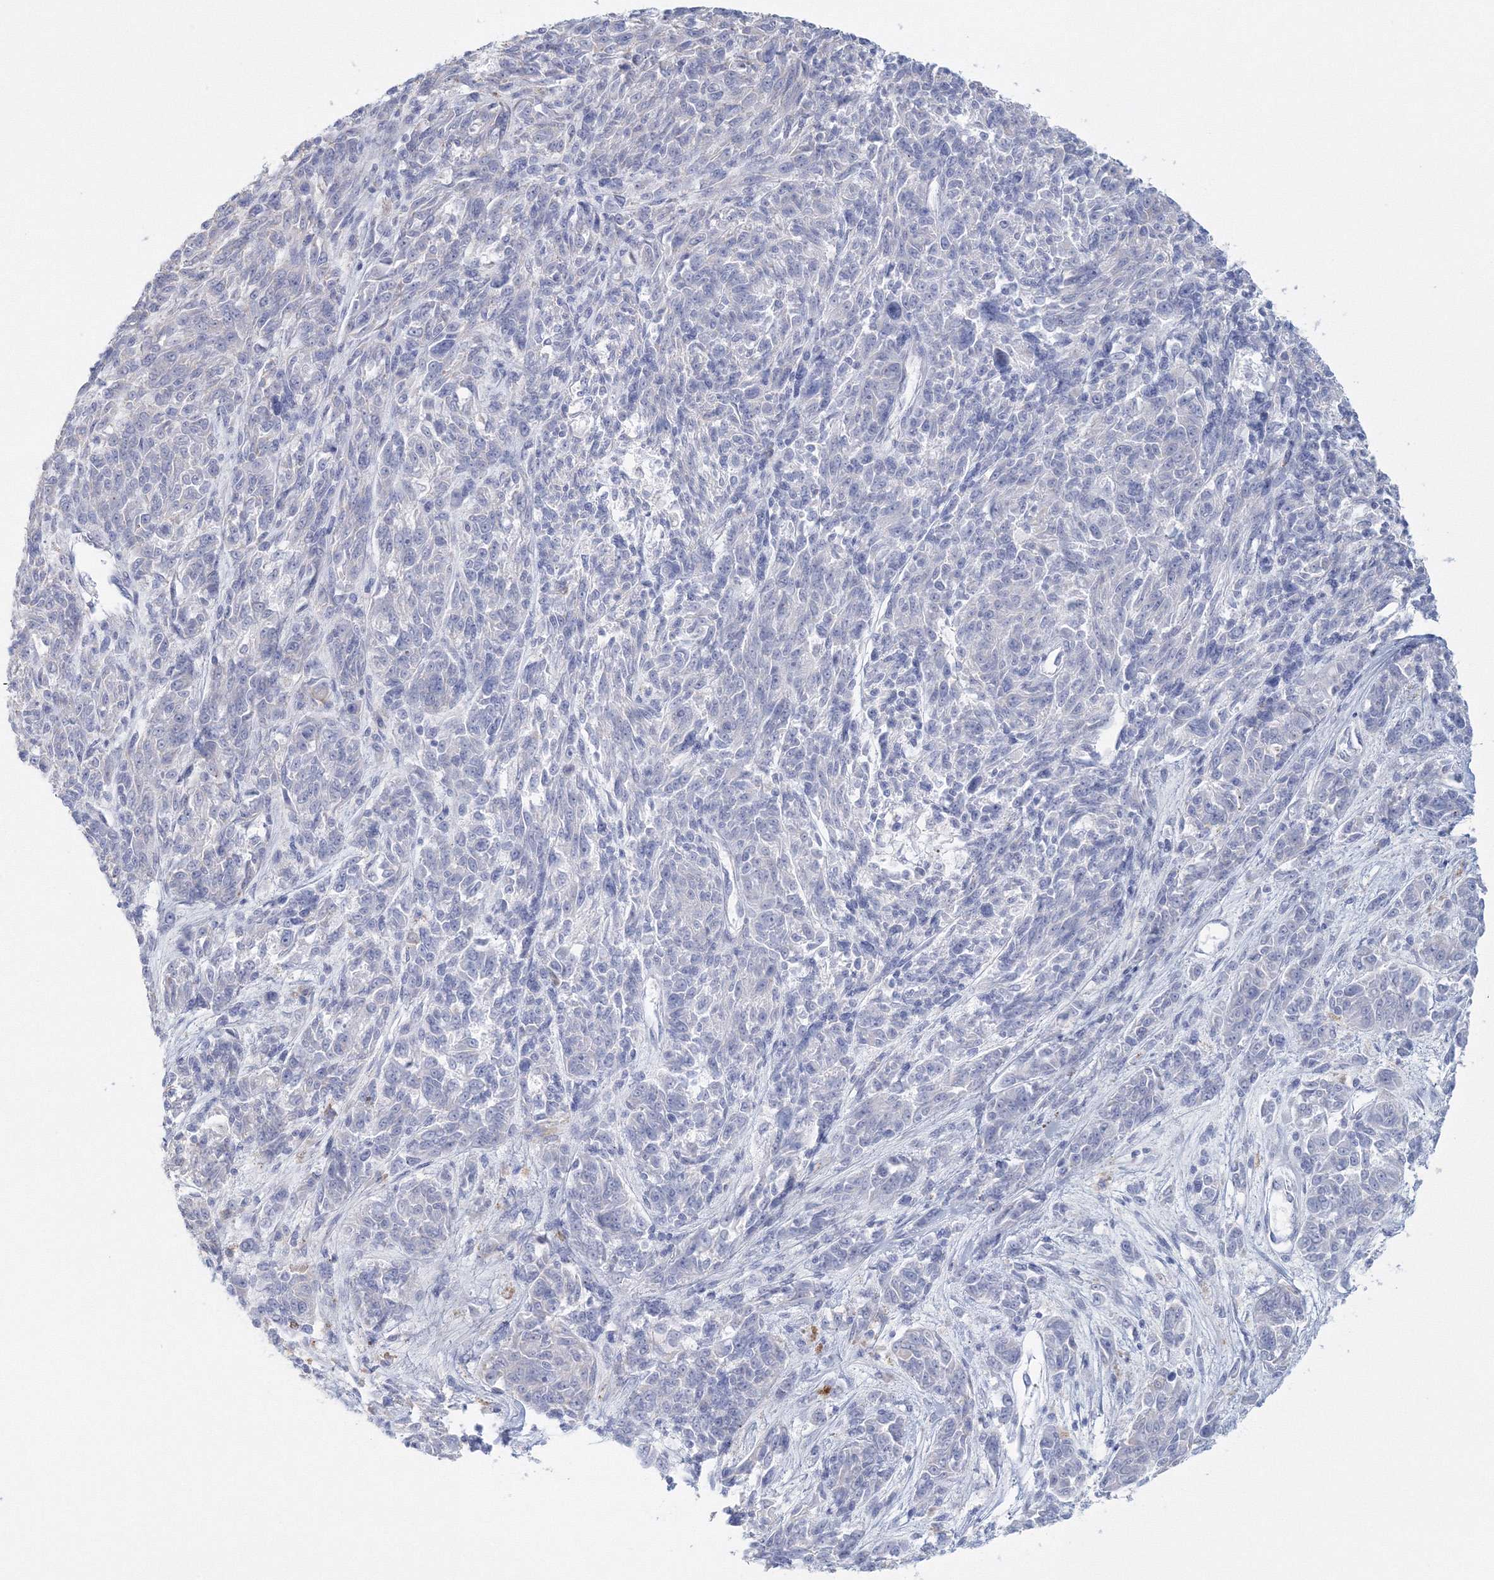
{"staining": {"intensity": "negative", "quantity": "none", "location": "none"}, "tissue": "melanoma", "cell_type": "Tumor cells", "image_type": "cancer", "snomed": [{"axis": "morphology", "description": "Malignant melanoma, NOS"}, {"axis": "topography", "description": "Skin"}], "caption": "IHC of malignant melanoma demonstrates no staining in tumor cells.", "gene": "VSIG1", "patient": {"sex": "male", "age": 53}}